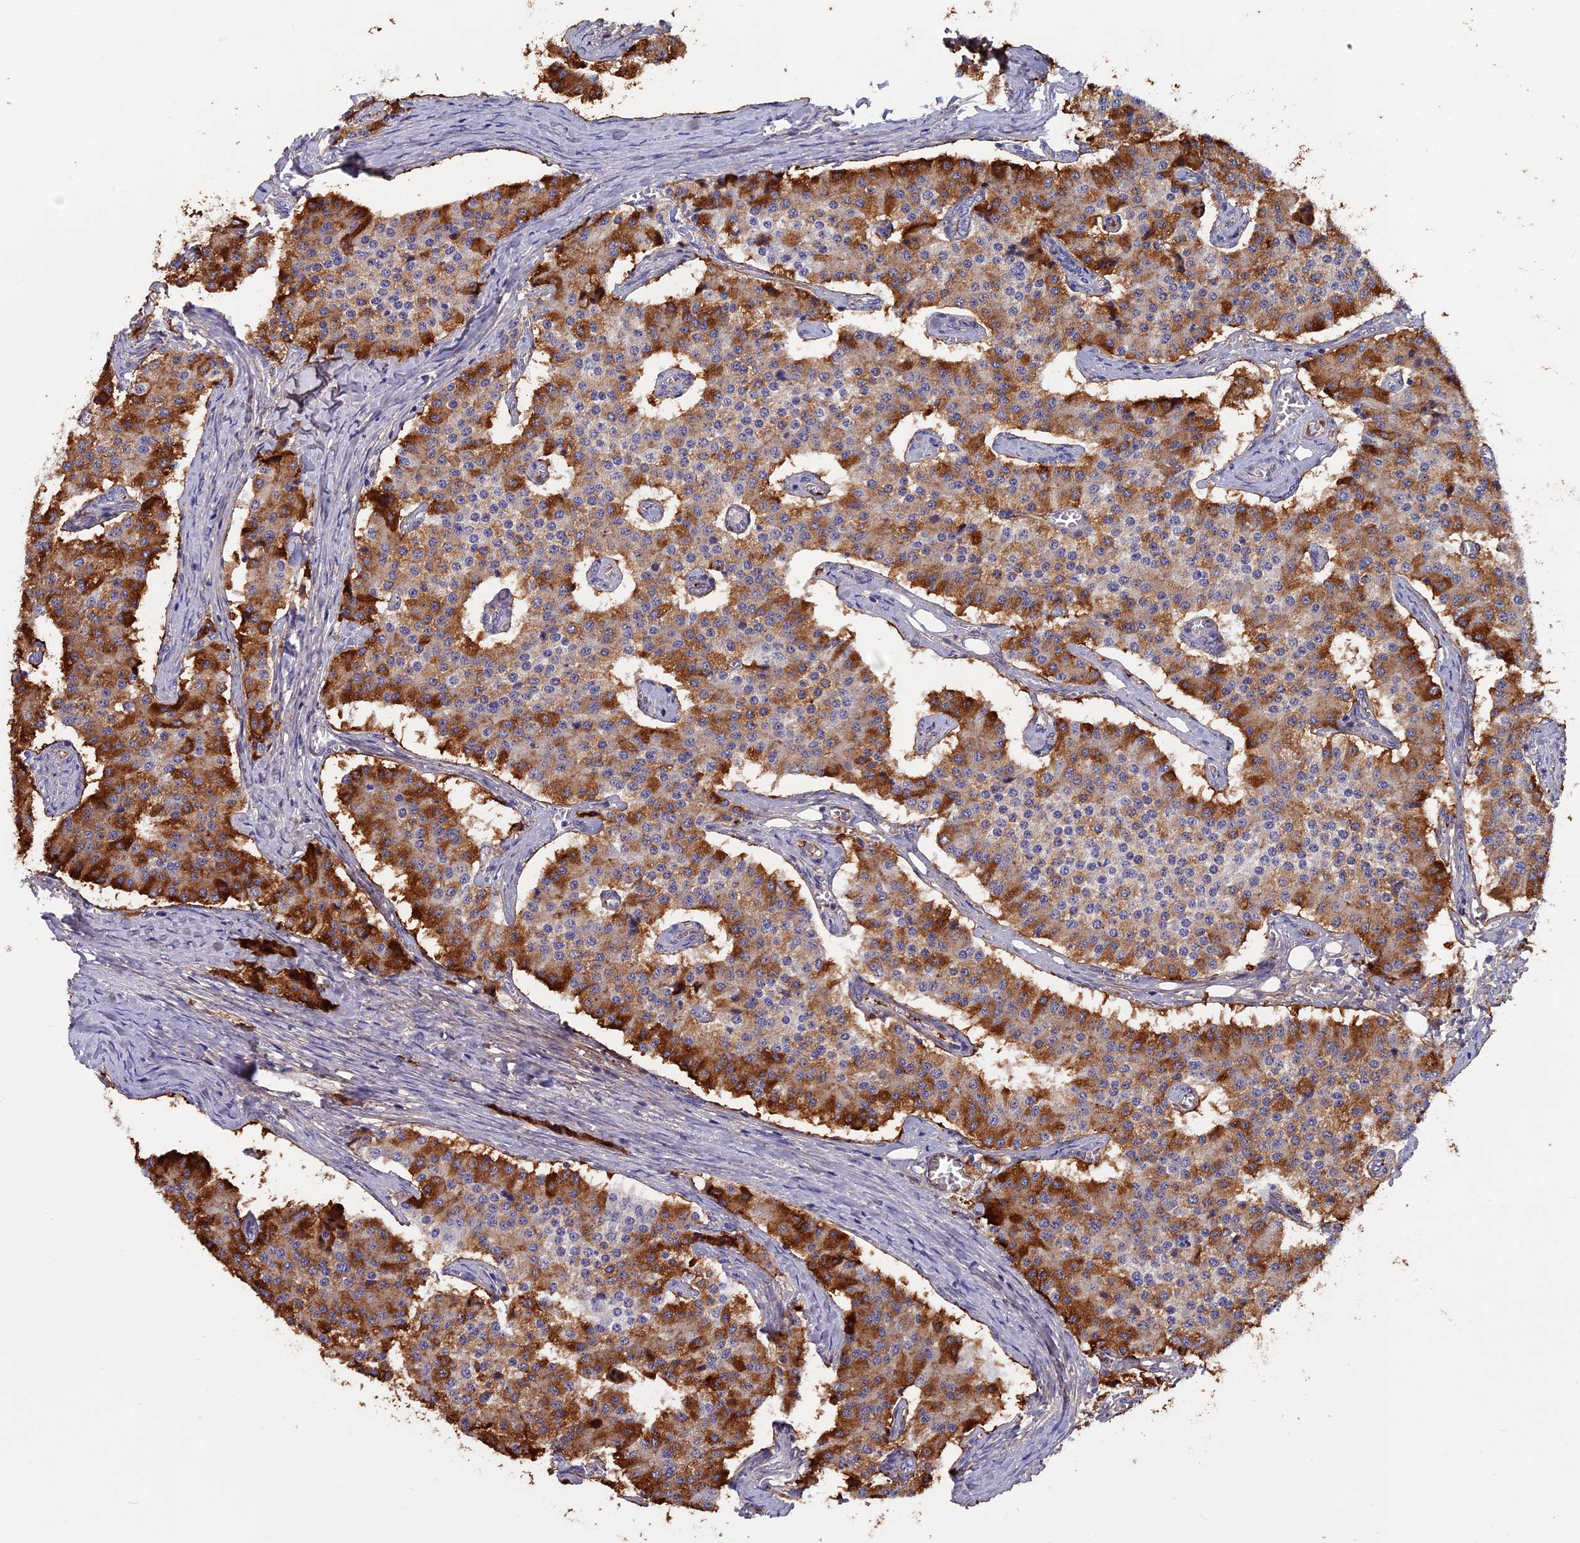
{"staining": {"intensity": "strong", "quantity": "25%-75%", "location": "cytoplasmic/membranous"}, "tissue": "carcinoid", "cell_type": "Tumor cells", "image_type": "cancer", "snomed": [{"axis": "morphology", "description": "Carcinoid, malignant, NOS"}, {"axis": "topography", "description": "Colon"}], "caption": "The immunohistochemical stain shows strong cytoplasmic/membranous staining in tumor cells of carcinoid tissue. The protein of interest is stained brown, and the nuclei are stained in blue (DAB (3,3'-diaminobenzidine) IHC with brightfield microscopy, high magnification).", "gene": "COL4A3", "patient": {"sex": "female", "age": 52}}